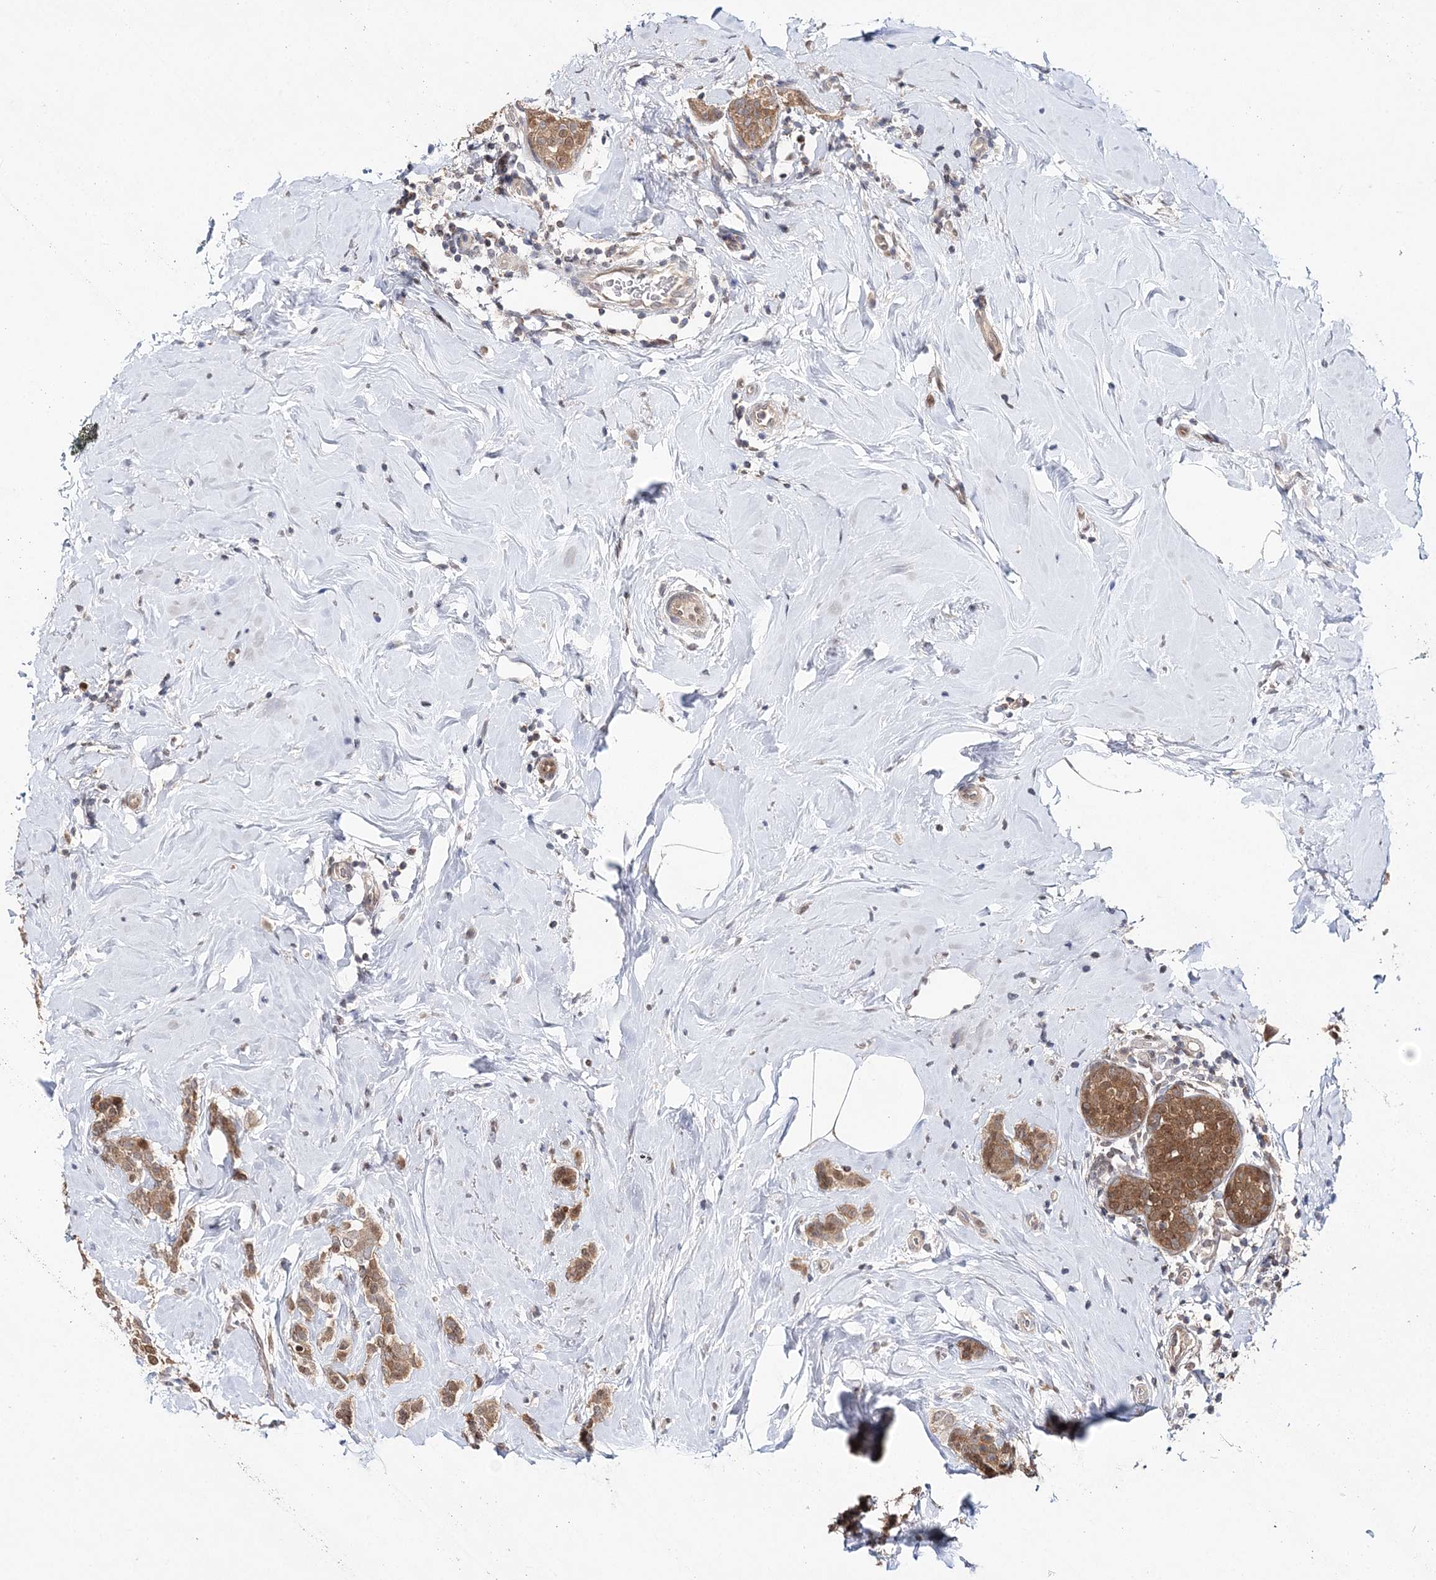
{"staining": {"intensity": "moderate", "quantity": ">75%", "location": "cytoplasmic/membranous"}, "tissue": "breast cancer", "cell_type": "Tumor cells", "image_type": "cancer", "snomed": [{"axis": "morphology", "description": "Lobular carcinoma, in situ"}, {"axis": "morphology", "description": "Lobular carcinoma"}, {"axis": "topography", "description": "Breast"}], "caption": "A medium amount of moderate cytoplasmic/membranous staining is seen in approximately >75% of tumor cells in lobular carcinoma (breast) tissue. Immunohistochemistry (ihc) stains the protein of interest in brown and the nuclei are stained blue.", "gene": "NIF3L1", "patient": {"sex": "female", "age": 41}}